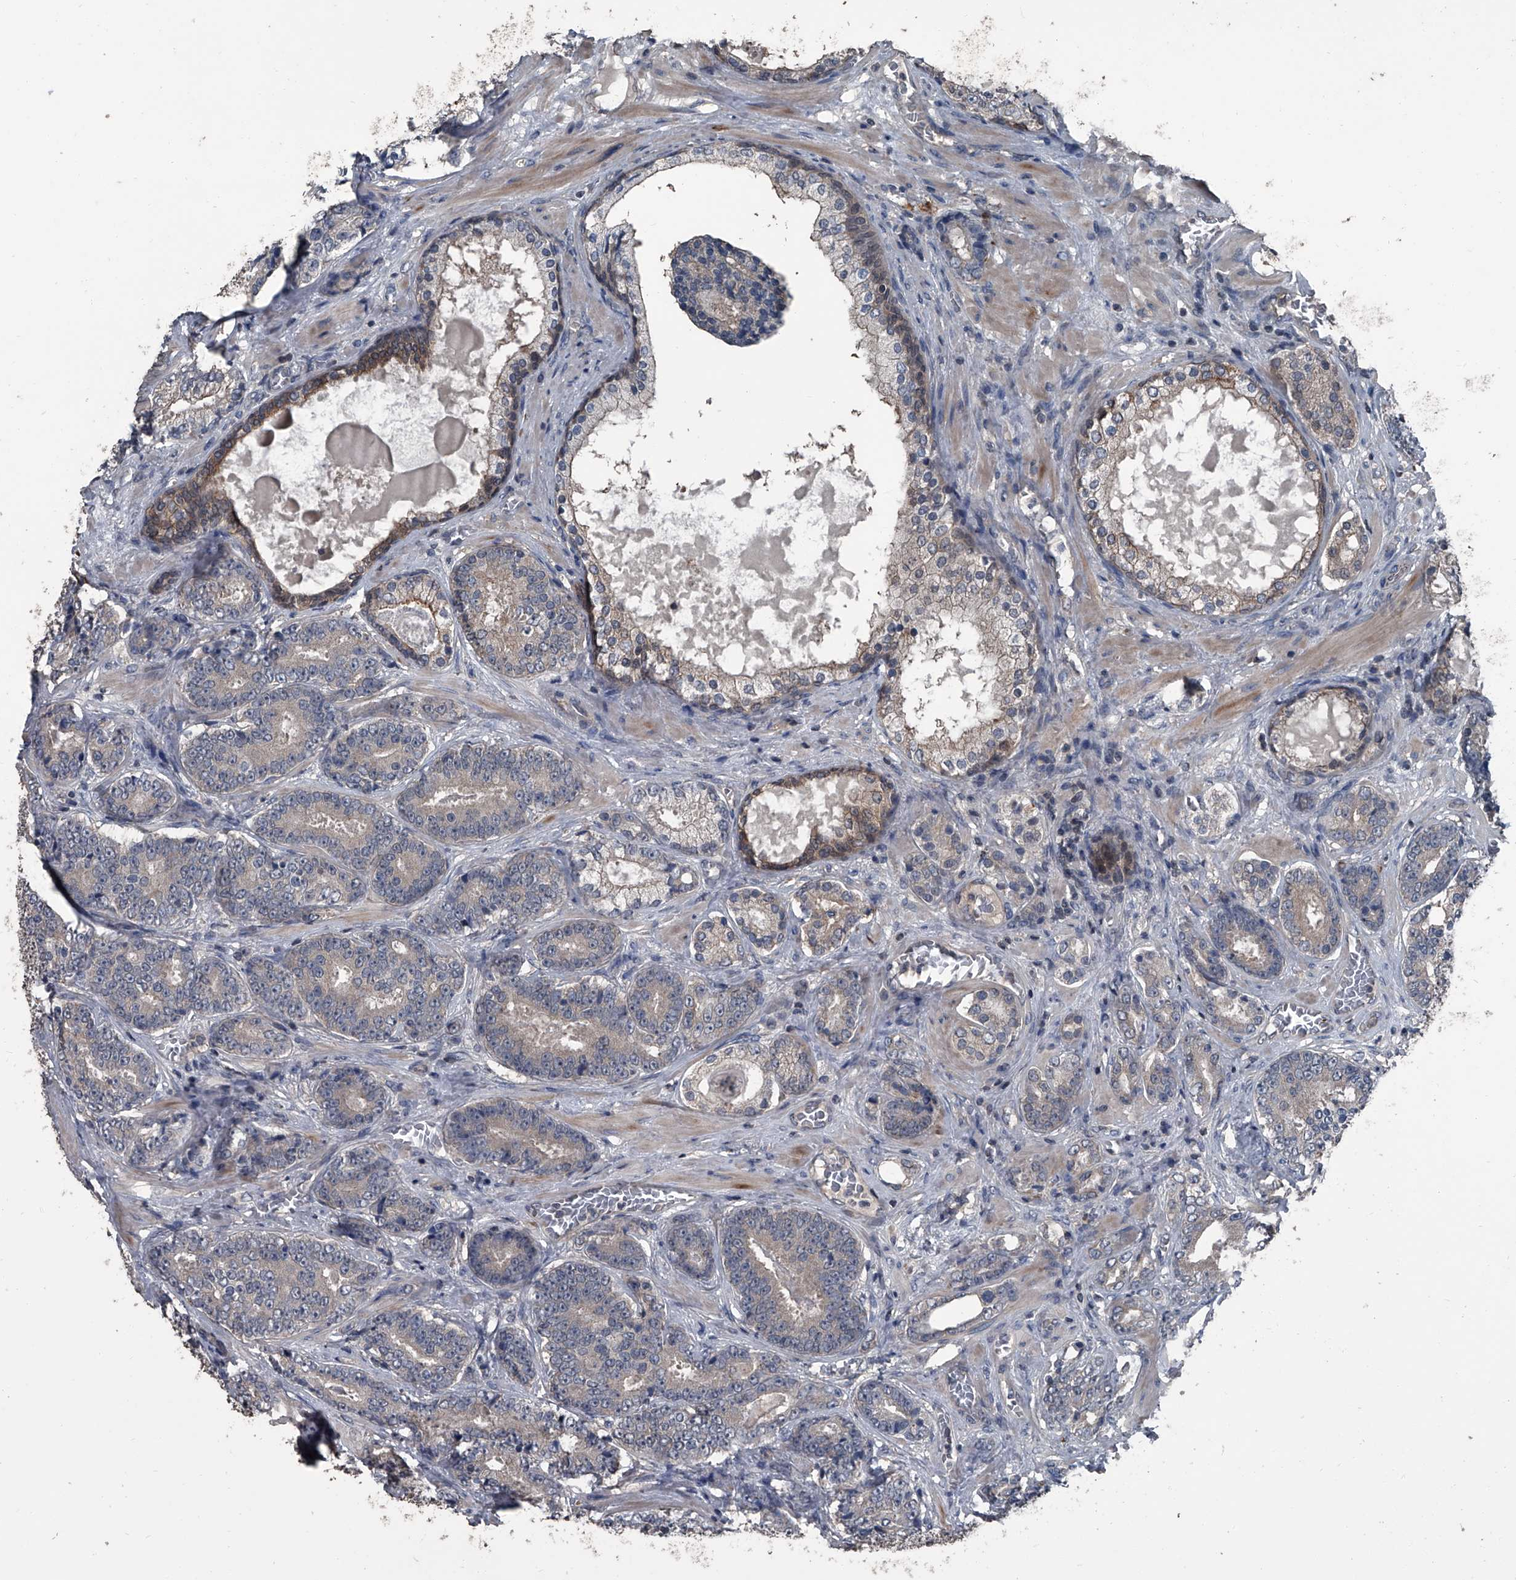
{"staining": {"intensity": "weak", "quantity": "<25%", "location": "cytoplasmic/membranous"}, "tissue": "prostate cancer", "cell_type": "Tumor cells", "image_type": "cancer", "snomed": [{"axis": "morphology", "description": "Adenocarcinoma, High grade"}, {"axis": "topography", "description": "Prostate"}], "caption": "Tumor cells show no significant protein positivity in prostate cancer (high-grade adenocarcinoma). Brightfield microscopy of immunohistochemistry (IHC) stained with DAB (3,3'-diaminobenzidine) (brown) and hematoxylin (blue), captured at high magnification.", "gene": "OARD1", "patient": {"sex": "male", "age": 60}}